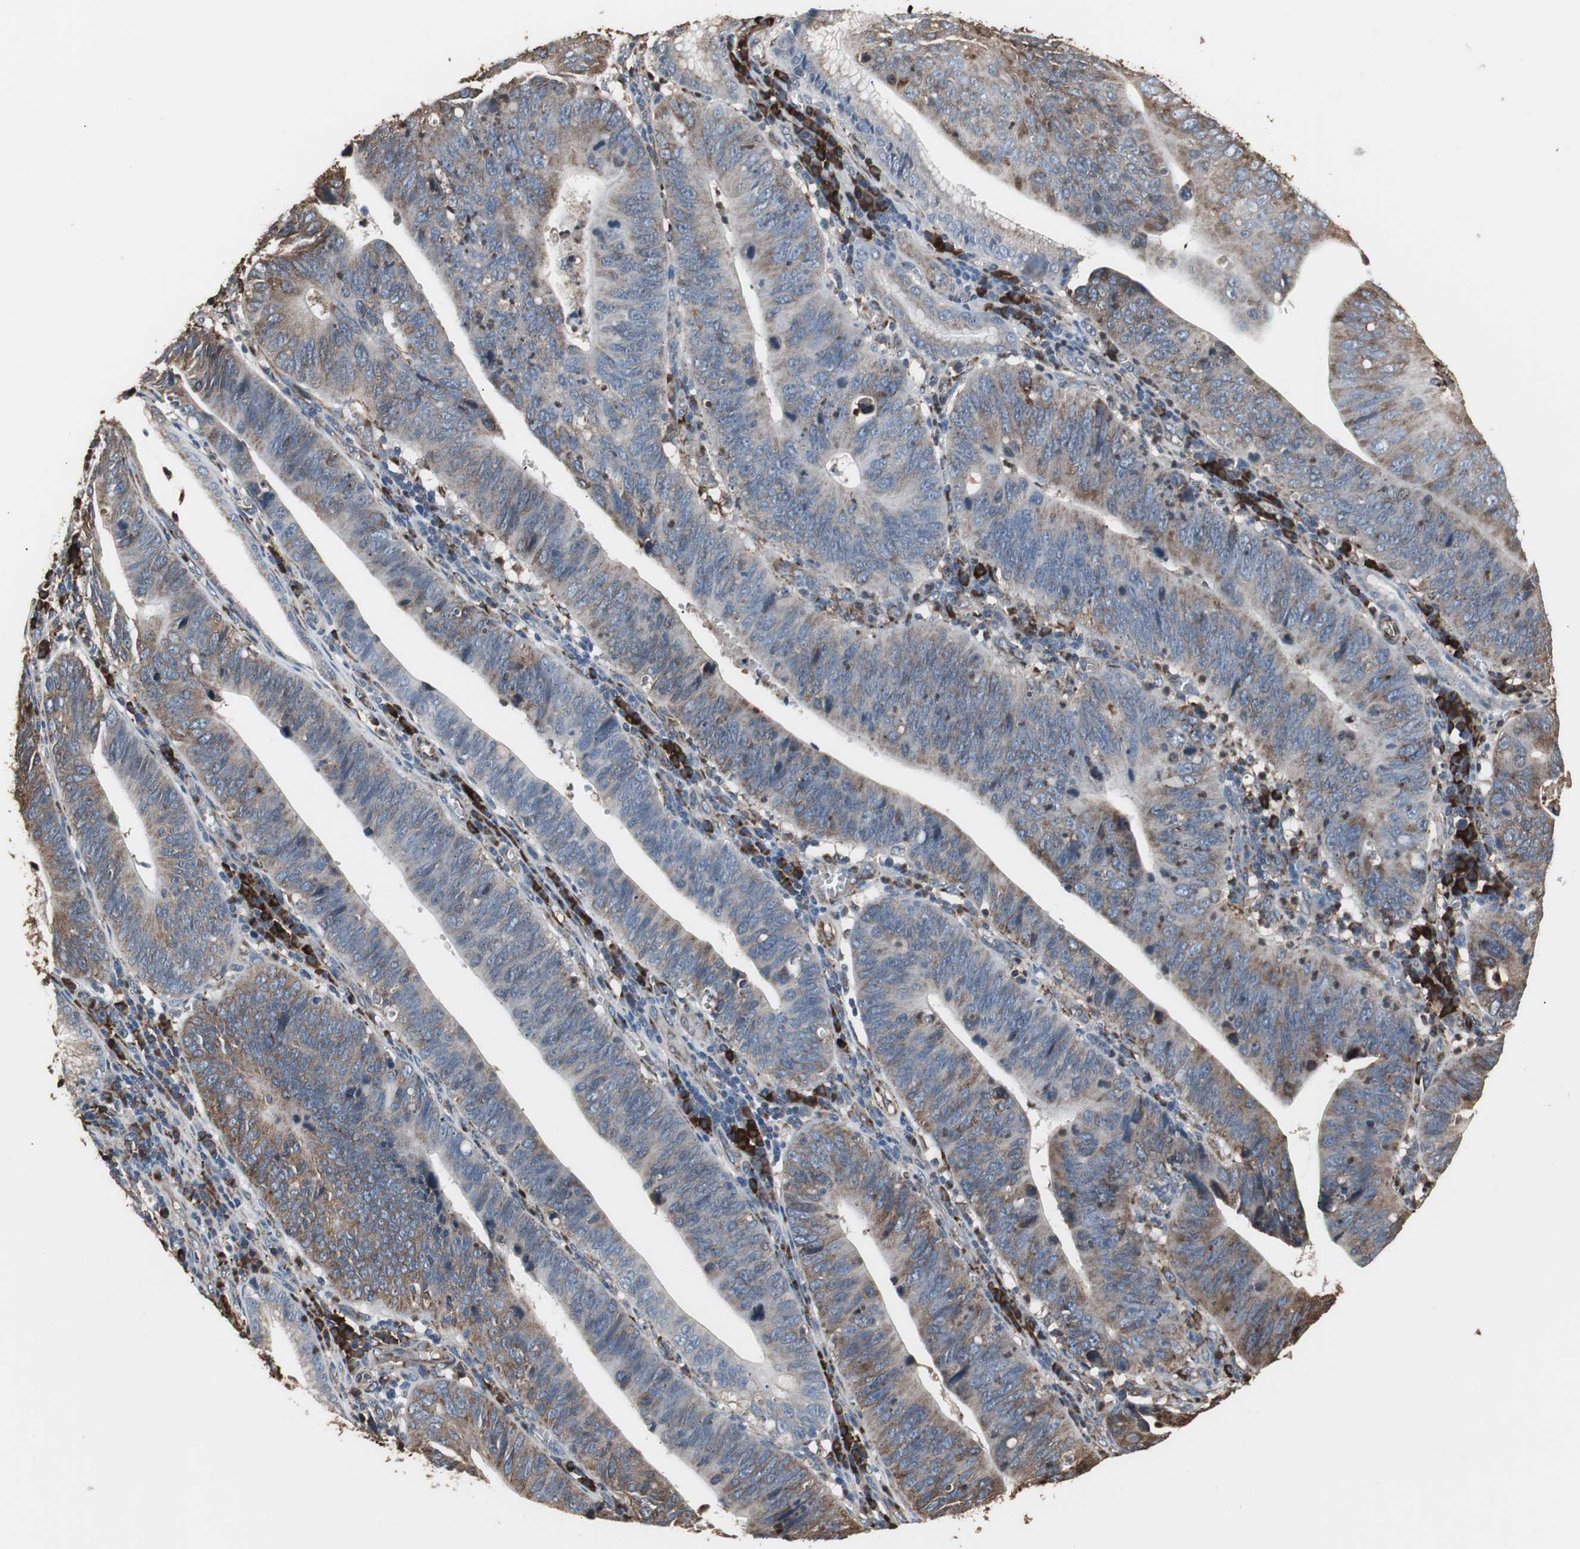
{"staining": {"intensity": "moderate", "quantity": ">75%", "location": "cytoplasmic/membranous"}, "tissue": "stomach cancer", "cell_type": "Tumor cells", "image_type": "cancer", "snomed": [{"axis": "morphology", "description": "Adenocarcinoma, NOS"}, {"axis": "topography", "description": "Stomach"}], "caption": "IHC of human adenocarcinoma (stomach) exhibits medium levels of moderate cytoplasmic/membranous positivity in approximately >75% of tumor cells.", "gene": "CALU", "patient": {"sex": "male", "age": 59}}